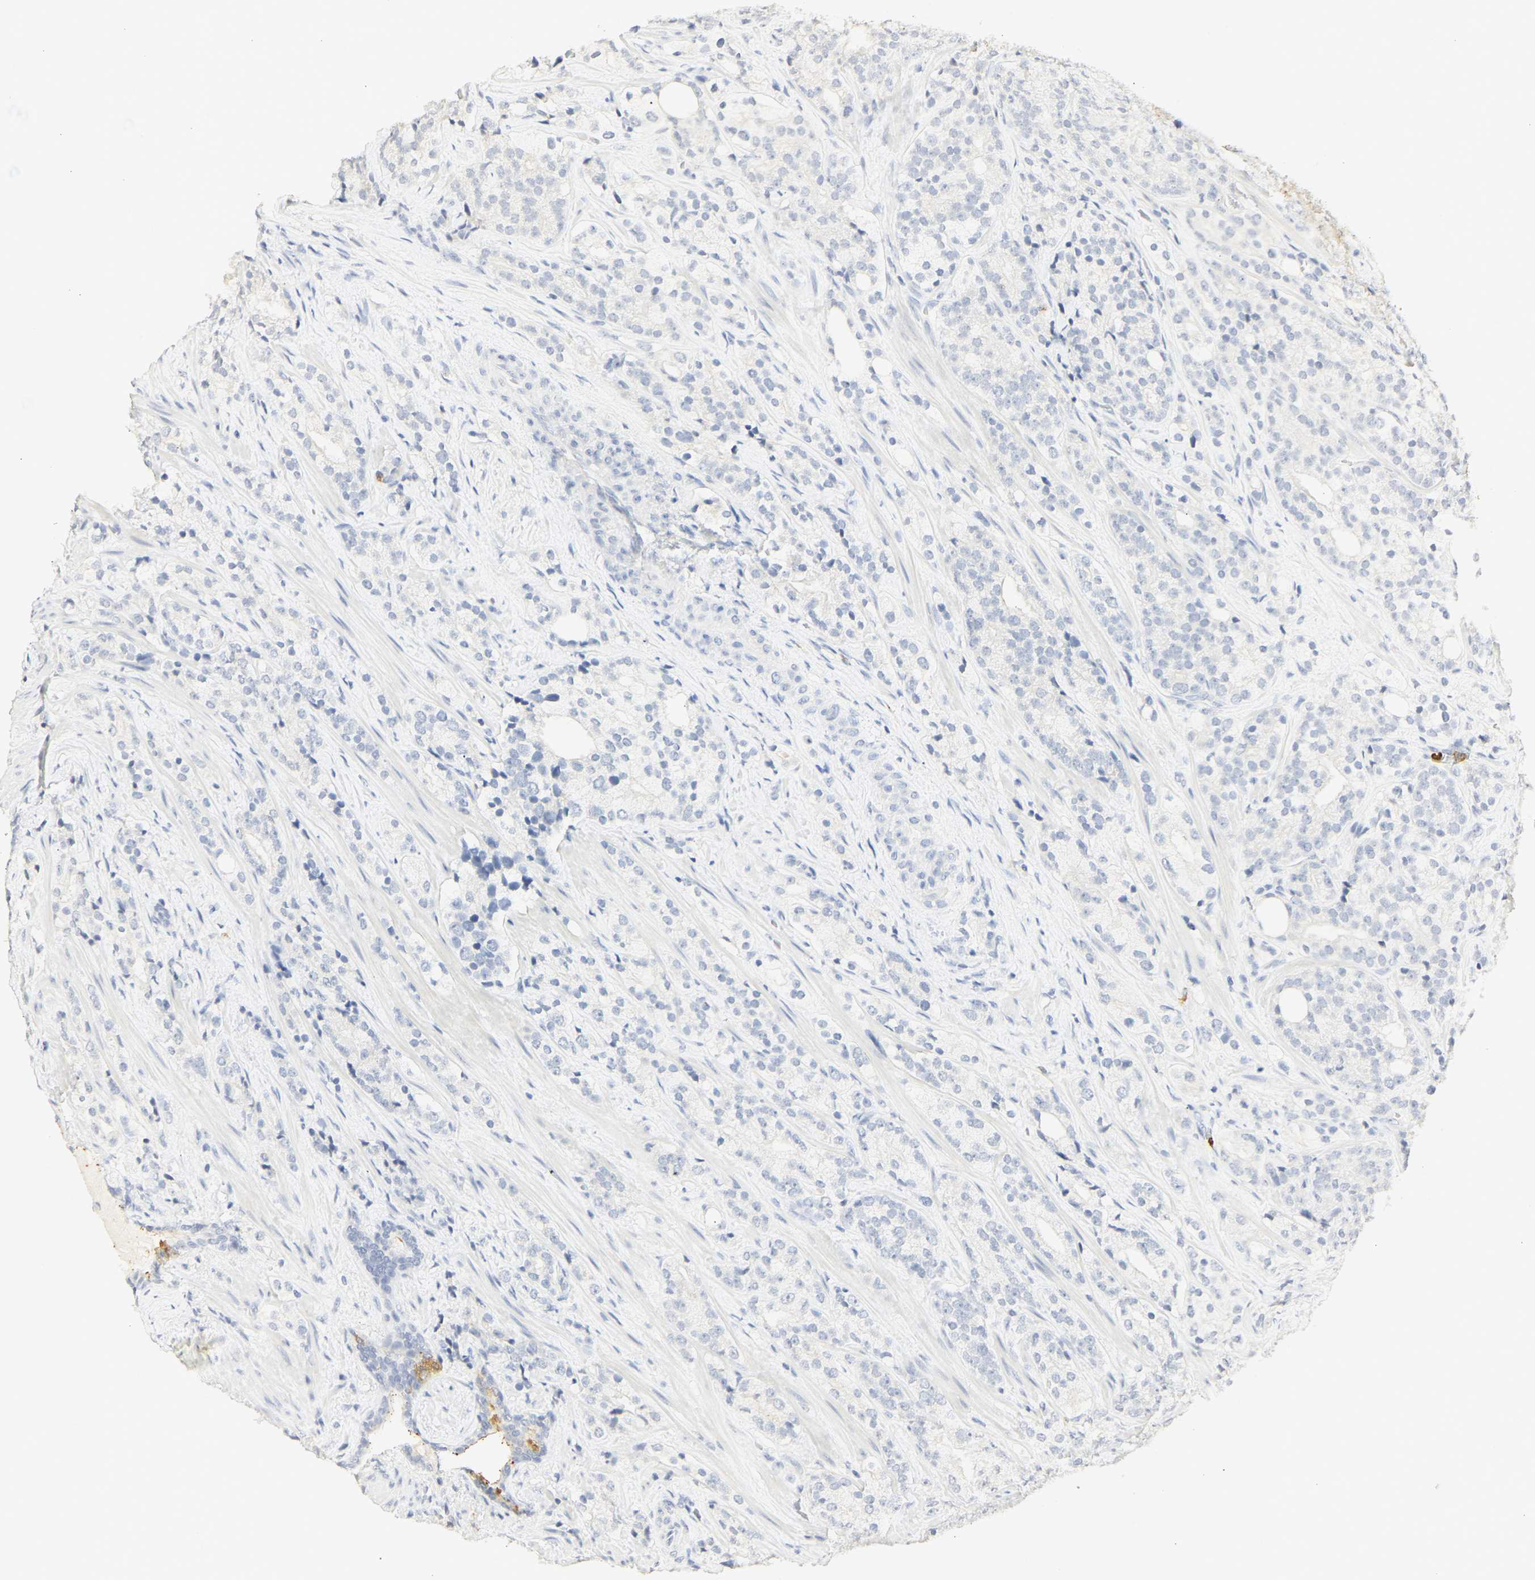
{"staining": {"intensity": "negative", "quantity": "none", "location": "none"}, "tissue": "prostate cancer", "cell_type": "Tumor cells", "image_type": "cancer", "snomed": [{"axis": "morphology", "description": "Adenocarcinoma, High grade"}, {"axis": "topography", "description": "Prostate"}], "caption": "A histopathology image of prostate cancer stained for a protein shows no brown staining in tumor cells. (Brightfield microscopy of DAB (3,3'-diaminobenzidine) immunohistochemistry (IHC) at high magnification).", "gene": "MPO", "patient": {"sex": "male", "age": 71}}